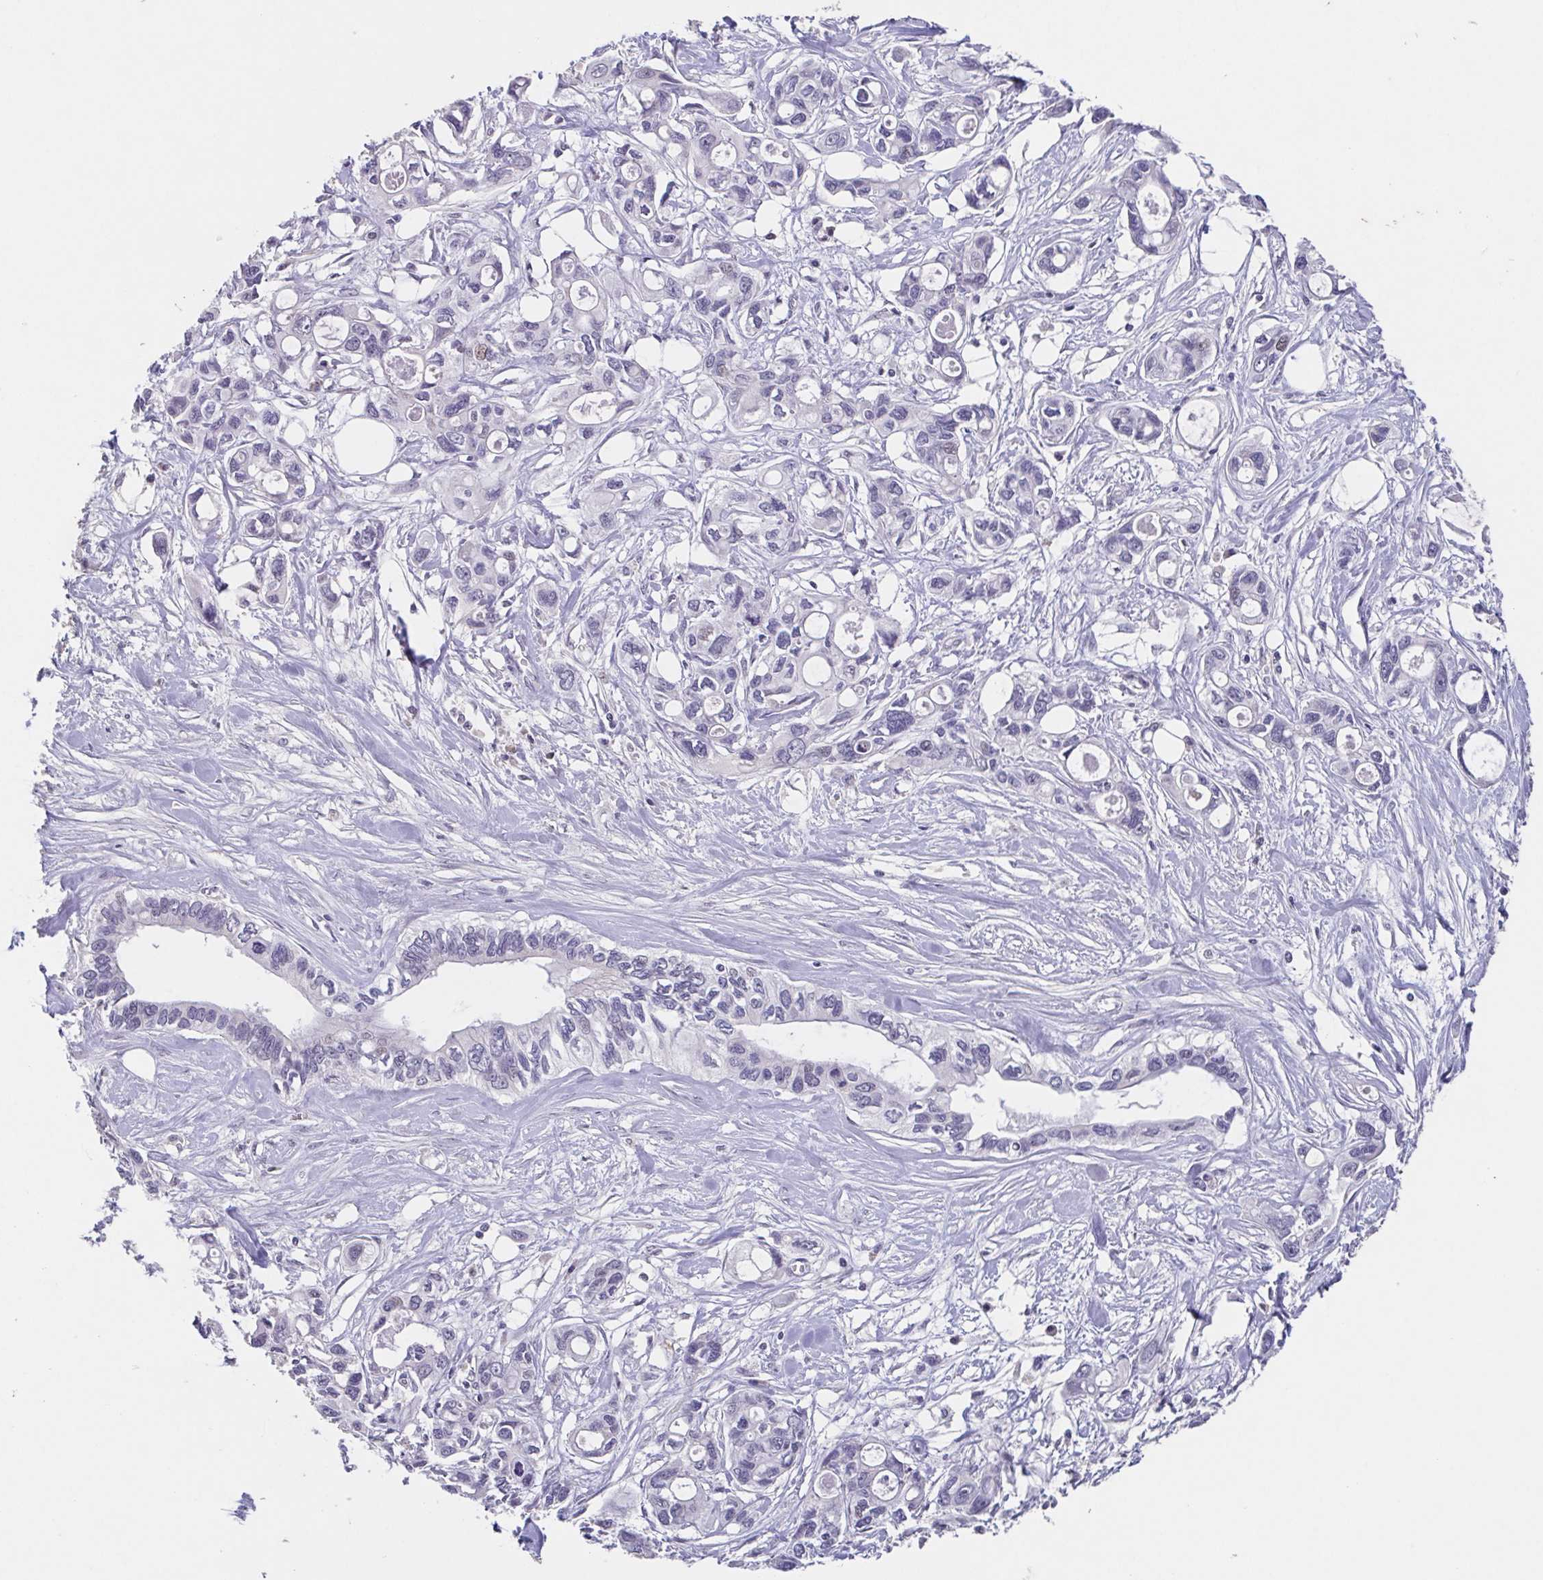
{"staining": {"intensity": "negative", "quantity": "none", "location": "none"}, "tissue": "pancreatic cancer", "cell_type": "Tumor cells", "image_type": "cancer", "snomed": [{"axis": "morphology", "description": "Adenocarcinoma, NOS"}, {"axis": "topography", "description": "Pancreas"}], "caption": "The micrograph shows no significant staining in tumor cells of adenocarcinoma (pancreatic). (DAB IHC, high magnification).", "gene": "GHRL", "patient": {"sex": "male", "age": 60}}